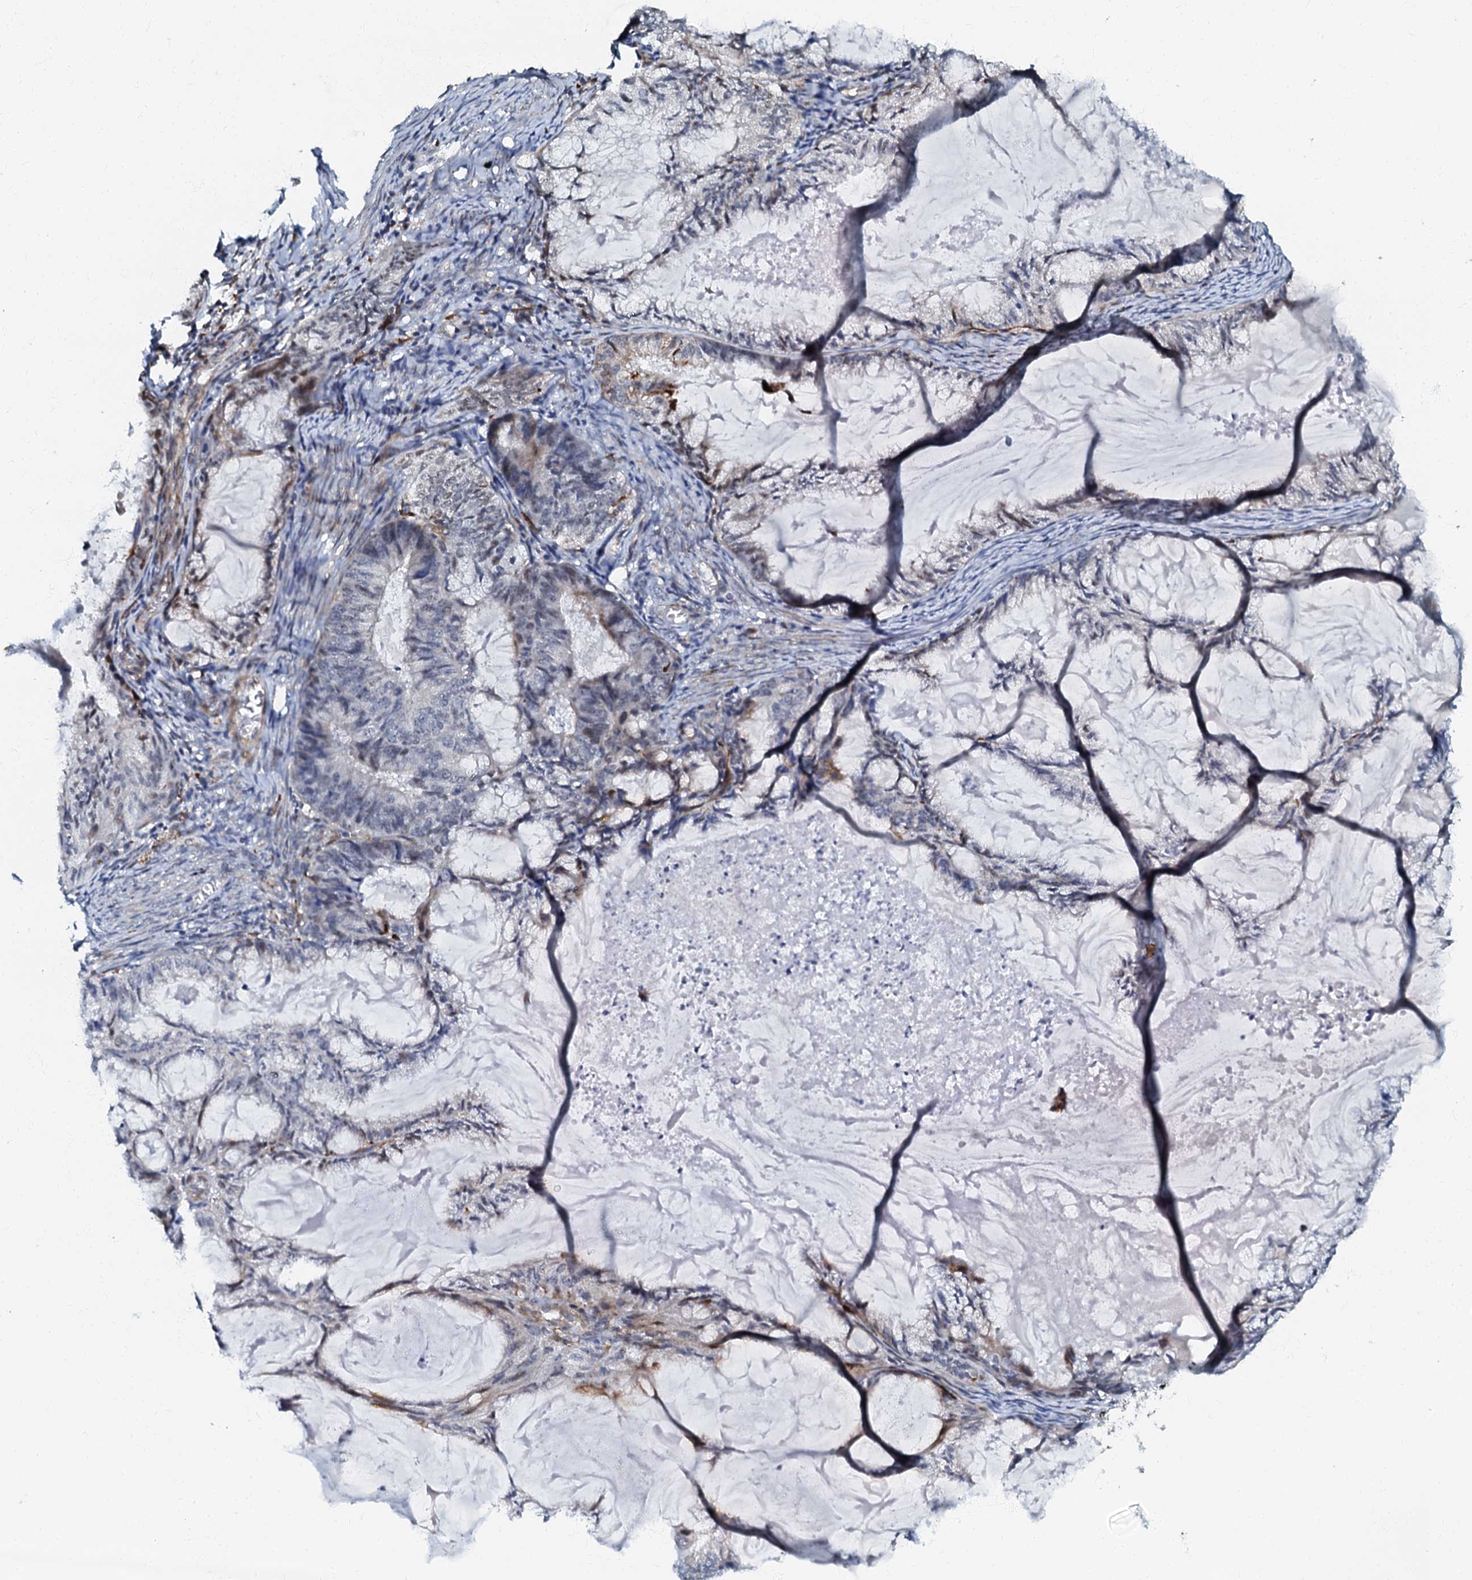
{"staining": {"intensity": "negative", "quantity": "none", "location": "none"}, "tissue": "endometrial cancer", "cell_type": "Tumor cells", "image_type": "cancer", "snomed": [{"axis": "morphology", "description": "Adenocarcinoma, NOS"}, {"axis": "topography", "description": "Endometrium"}], "caption": "High magnification brightfield microscopy of adenocarcinoma (endometrial) stained with DAB (brown) and counterstained with hematoxylin (blue): tumor cells show no significant positivity.", "gene": "OLAH", "patient": {"sex": "female", "age": 86}}